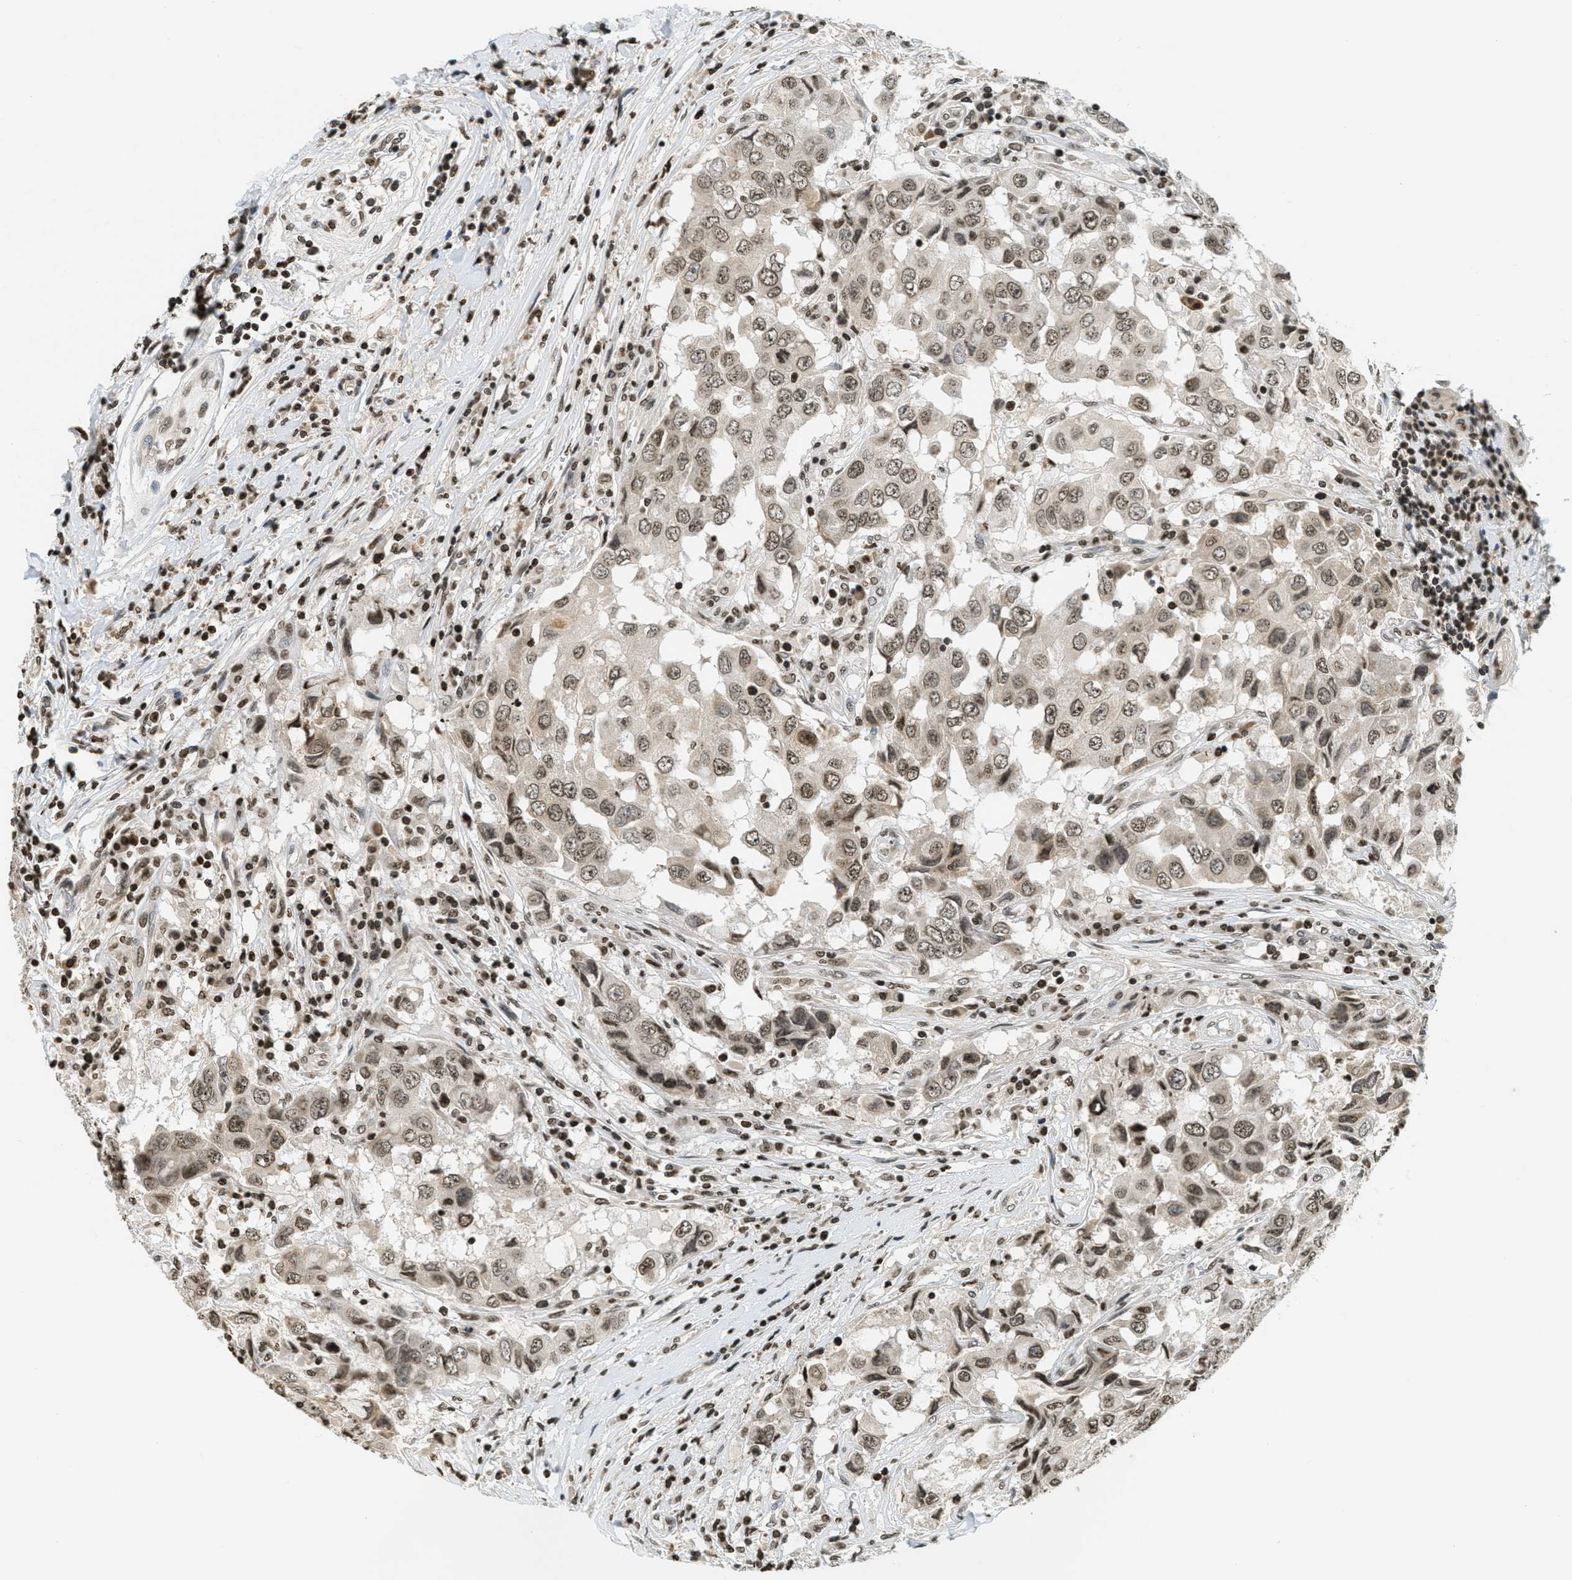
{"staining": {"intensity": "moderate", "quantity": ">75%", "location": "nuclear"}, "tissue": "breast cancer", "cell_type": "Tumor cells", "image_type": "cancer", "snomed": [{"axis": "morphology", "description": "Duct carcinoma"}, {"axis": "topography", "description": "Breast"}], "caption": "Protein staining of breast intraductal carcinoma tissue exhibits moderate nuclear positivity in about >75% of tumor cells.", "gene": "LDB2", "patient": {"sex": "female", "age": 27}}